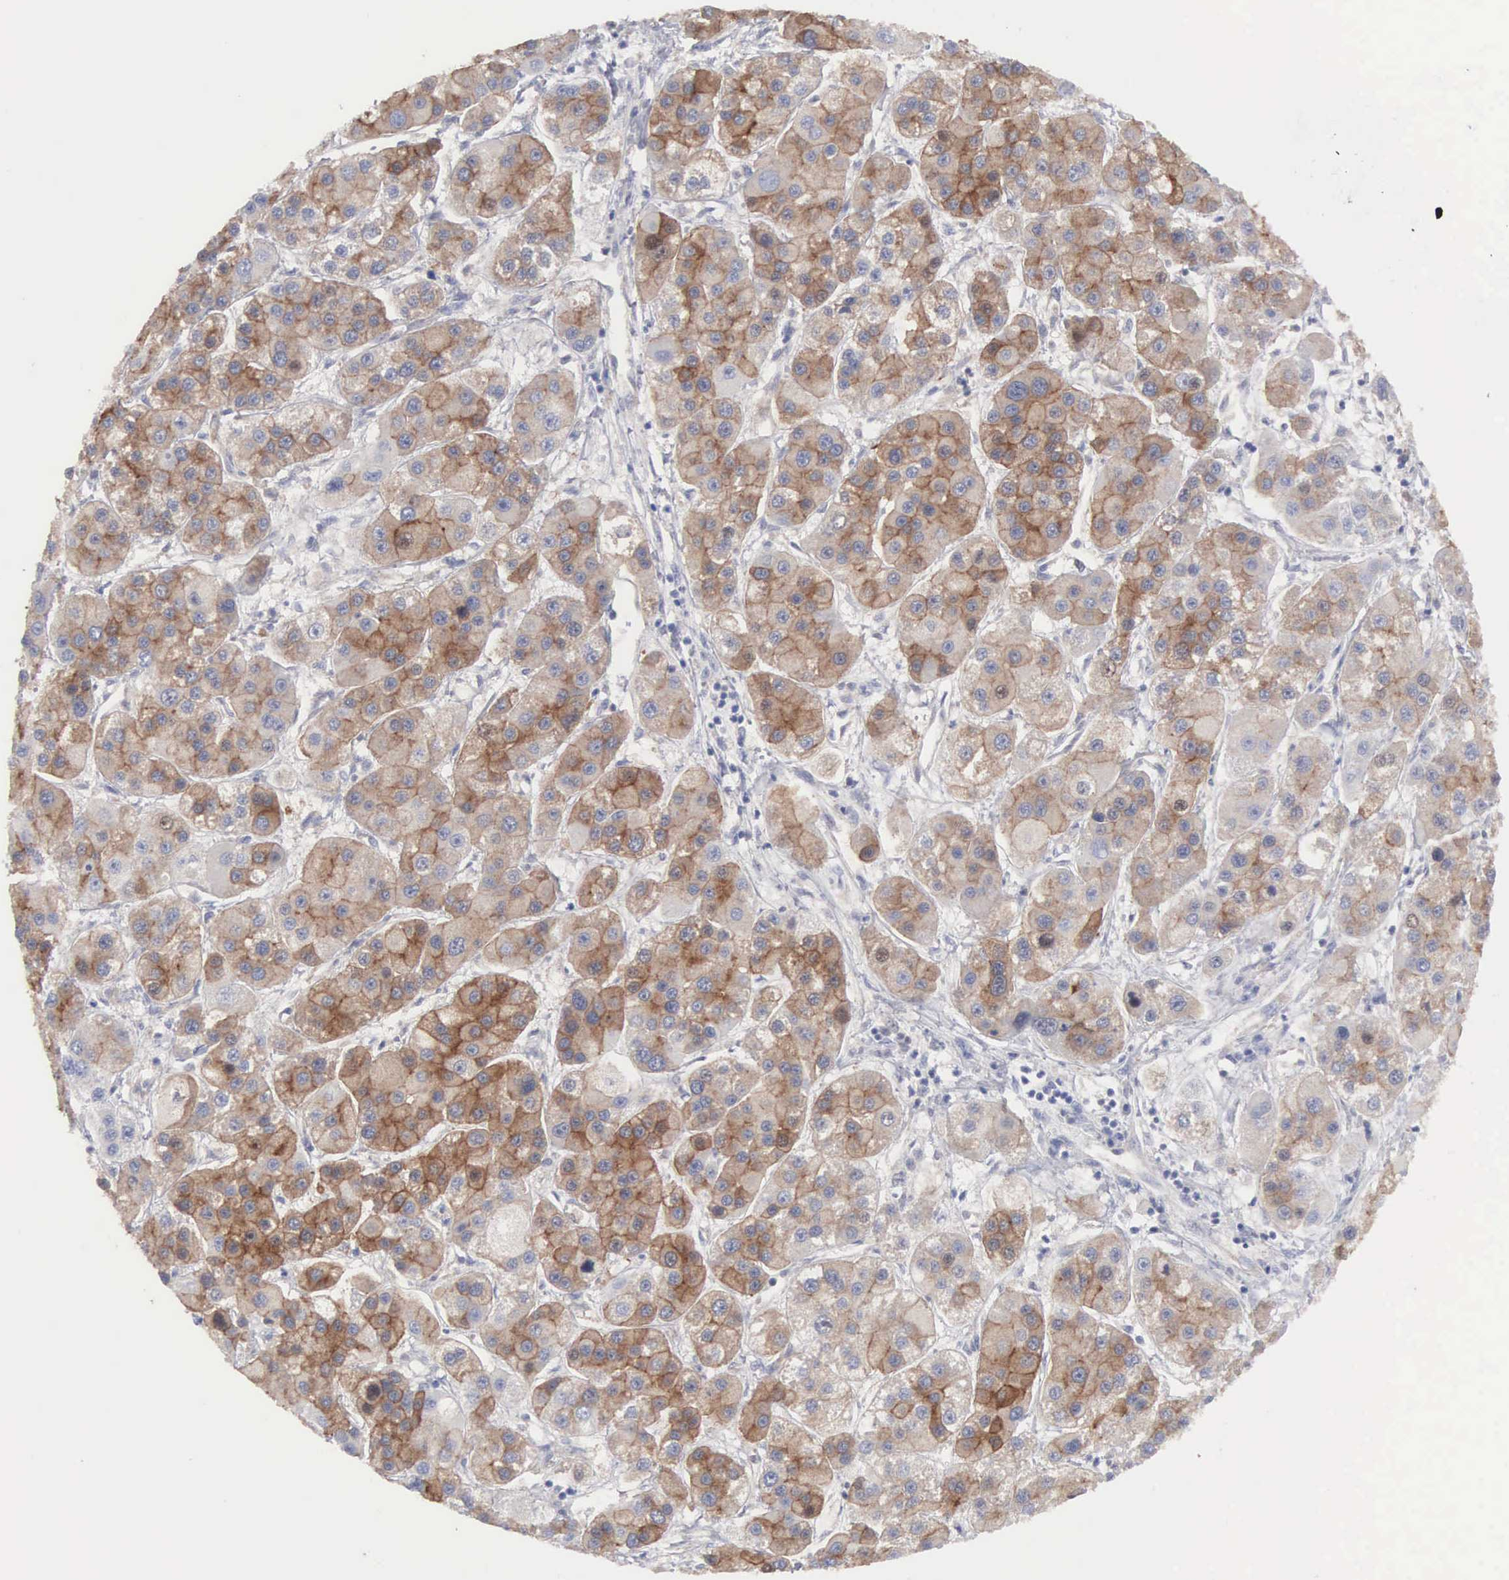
{"staining": {"intensity": "moderate", "quantity": ">75%", "location": "cytoplasmic/membranous"}, "tissue": "liver cancer", "cell_type": "Tumor cells", "image_type": "cancer", "snomed": [{"axis": "morphology", "description": "Carcinoma, Hepatocellular, NOS"}, {"axis": "topography", "description": "Liver"}], "caption": "An immunohistochemistry micrograph of neoplastic tissue is shown. Protein staining in brown shows moderate cytoplasmic/membranous positivity in hepatocellular carcinoma (liver) within tumor cells.", "gene": "MTHFD1", "patient": {"sex": "female", "age": 85}}